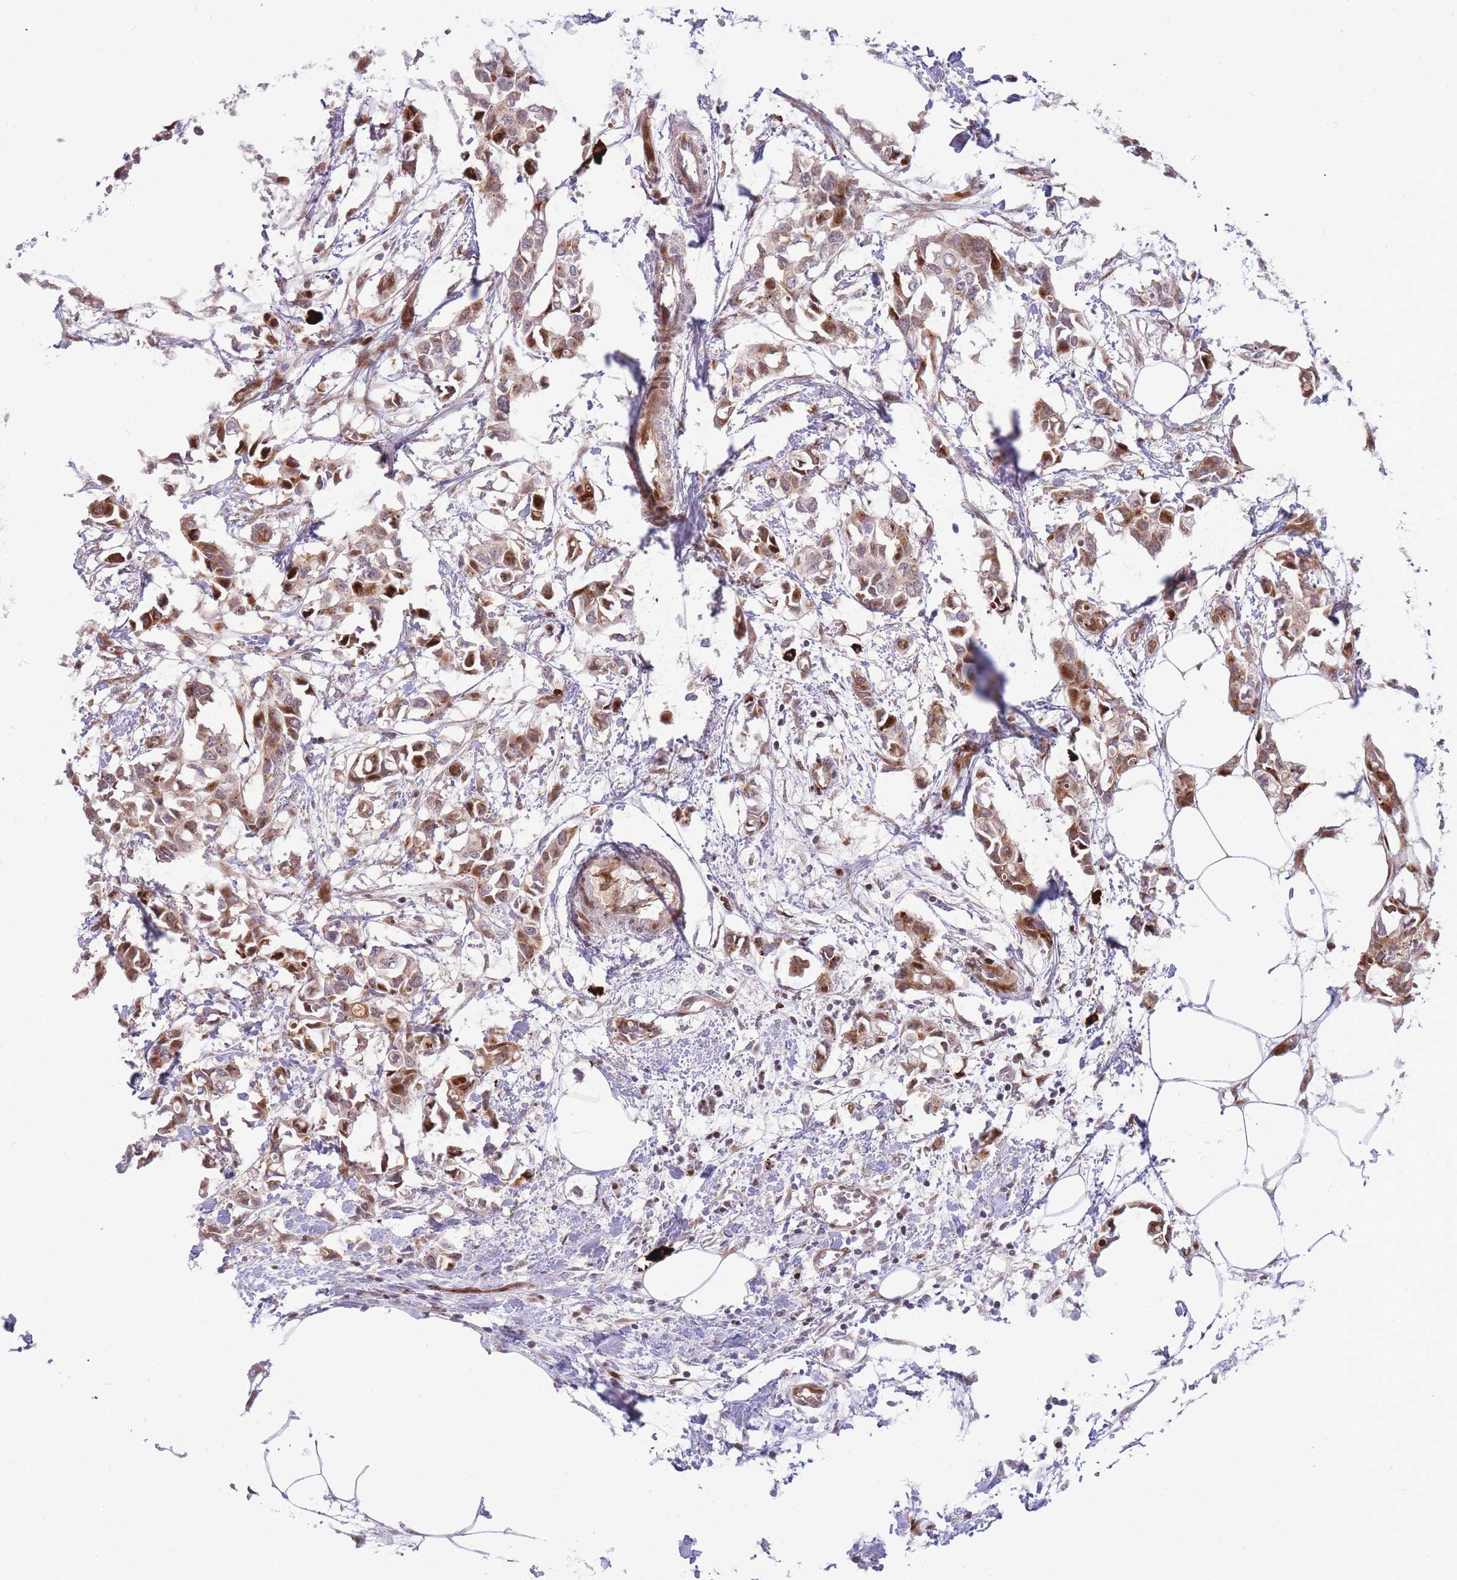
{"staining": {"intensity": "strong", "quantity": "25%-75%", "location": "cytoplasmic/membranous"}, "tissue": "breast cancer", "cell_type": "Tumor cells", "image_type": "cancer", "snomed": [{"axis": "morphology", "description": "Duct carcinoma"}, {"axis": "topography", "description": "Breast"}], "caption": "Immunohistochemistry (DAB) staining of human breast intraductal carcinoma displays strong cytoplasmic/membranous protein staining in approximately 25%-75% of tumor cells. (IHC, brightfield microscopy, high magnification).", "gene": "ATP5MC2", "patient": {"sex": "female", "age": 41}}